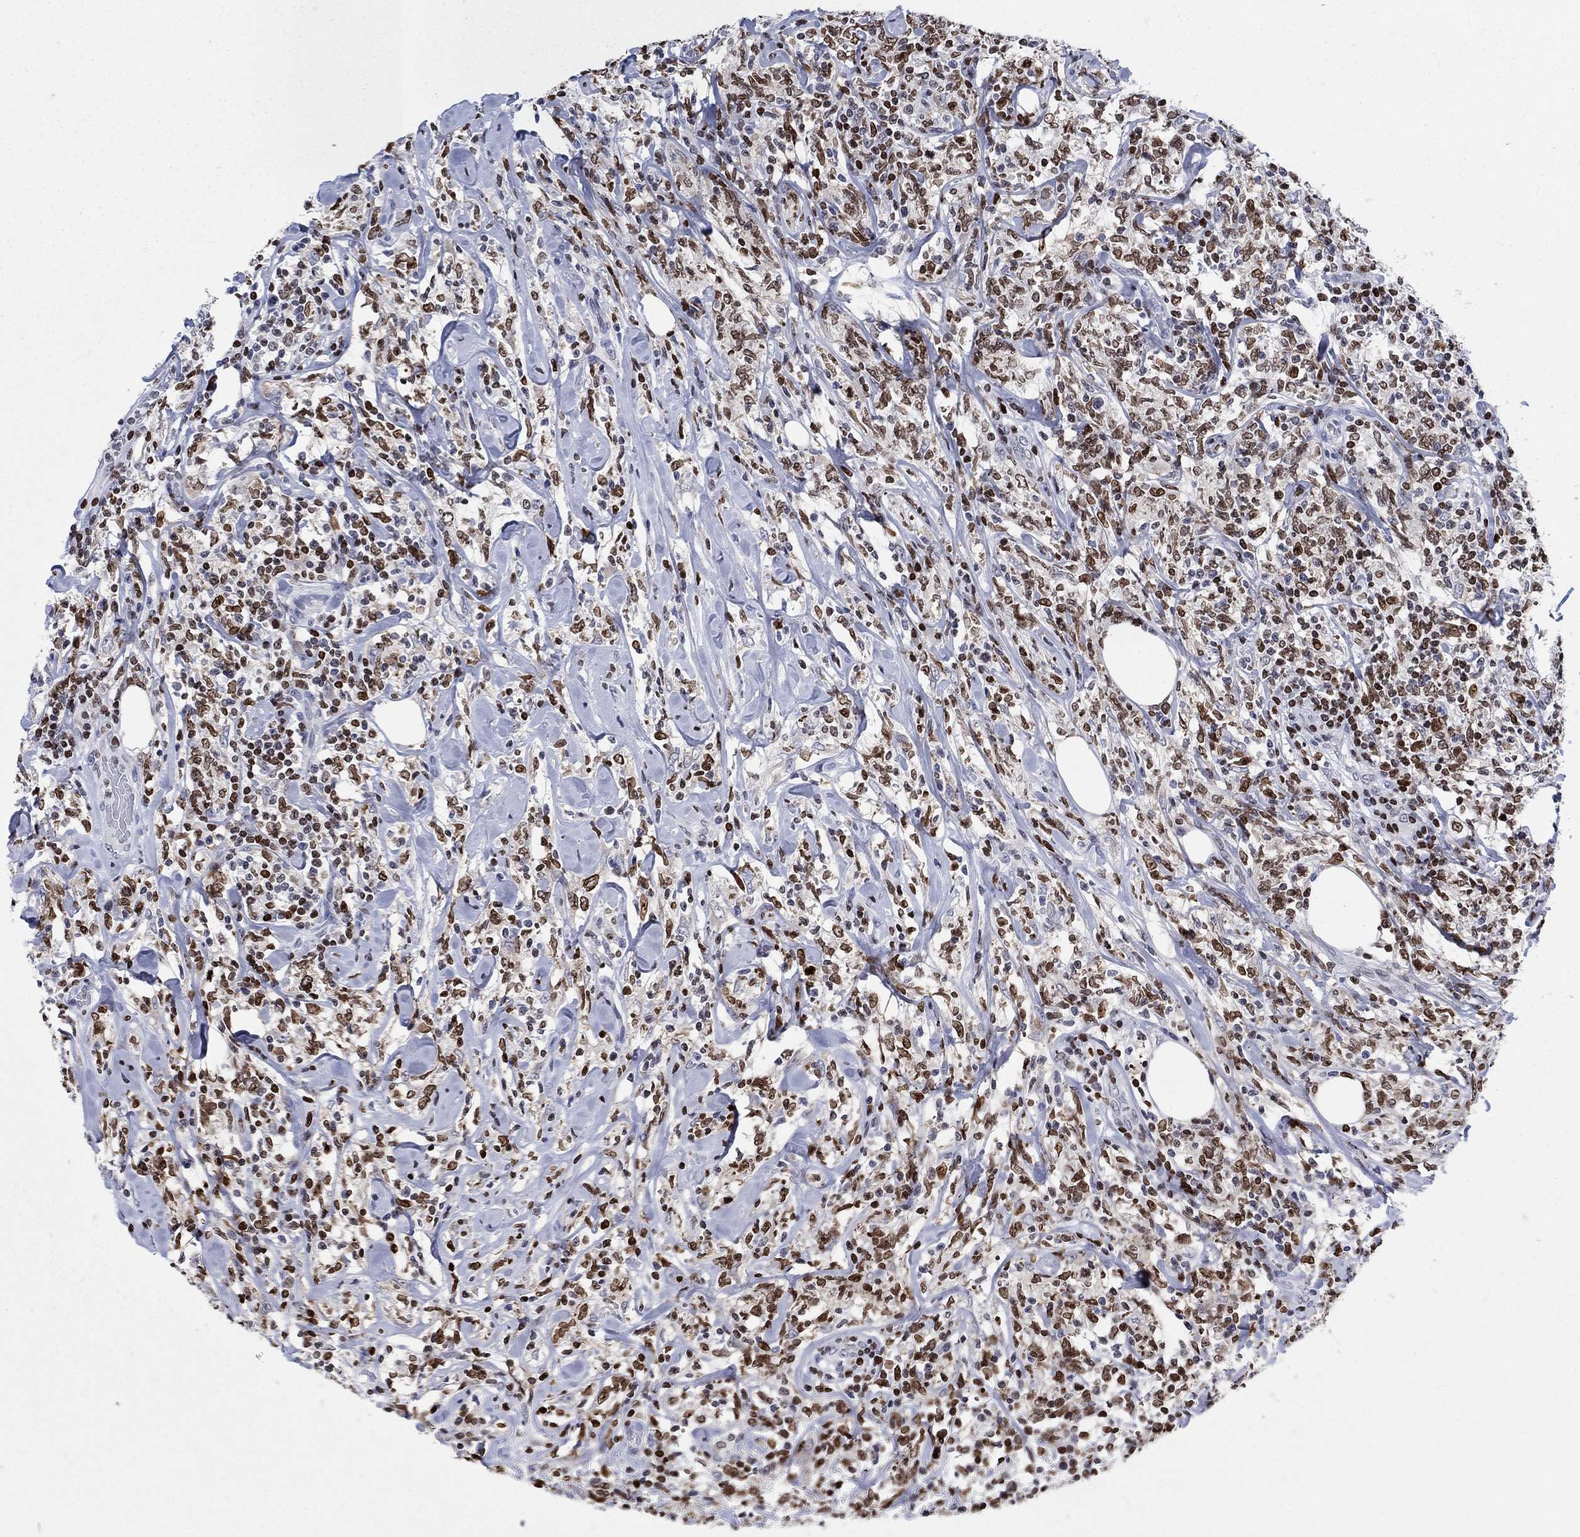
{"staining": {"intensity": "moderate", "quantity": ">75%", "location": "nuclear"}, "tissue": "lymphoma", "cell_type": "Tumor cells", "image_type": "cancer", "snomed": [{"axis": "morphology", "description": "Malignant lymphoma, non-Hodgkin's type, High grade"}, {"axis": "topography", "description": "Lymph node"}], "caption": "Protein staining exhibits moderate nuclear positivity in about >75% of tumor cells in malignant lymphoma, non-Hodgkin's type (high-grade).", "gene": "HMGA1", "patient": {"sex": "female", "age": 84}}